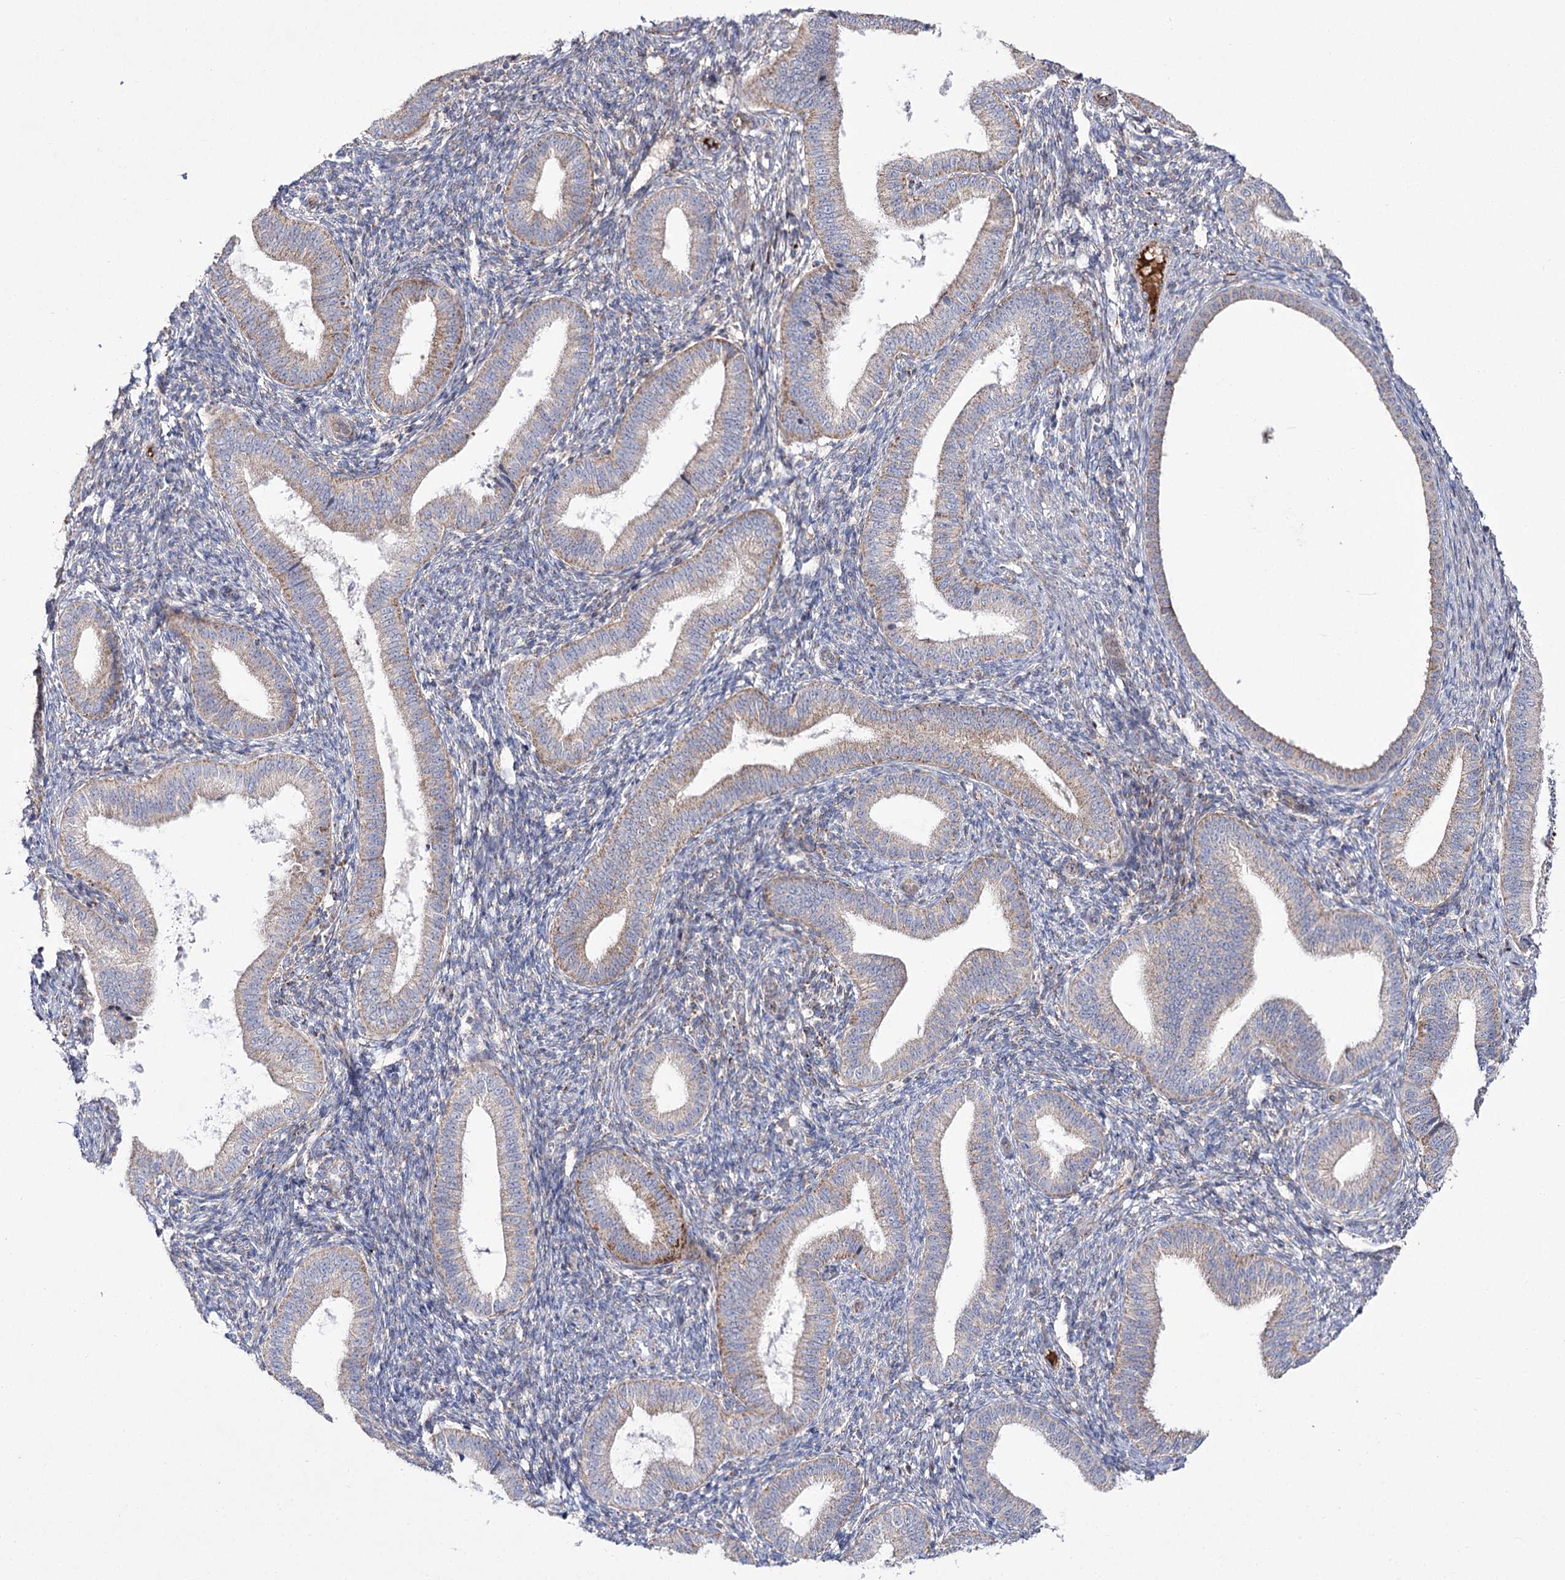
{"staining": {"intensity": "weak", "quantity": "<25%", "location": "cytoplasmic/membranous"}, "tissue": "endometrium", "cell_type": "Cells in endometrial stroma", "image_type": "normal", "snomed": [{"axis": "morphology", "description": "Normal tissue, NOS"}, {"axis": "topography", "description": "Endometrium"}], "caption": "Cells in endometrial stroma show no significant protein staining in unremarkable endometrium. (DAB IHC visualized using brightfield microscopy, high magnification).", "gene": "NADK2", "patient": {"sex": "female", "age": 39}}